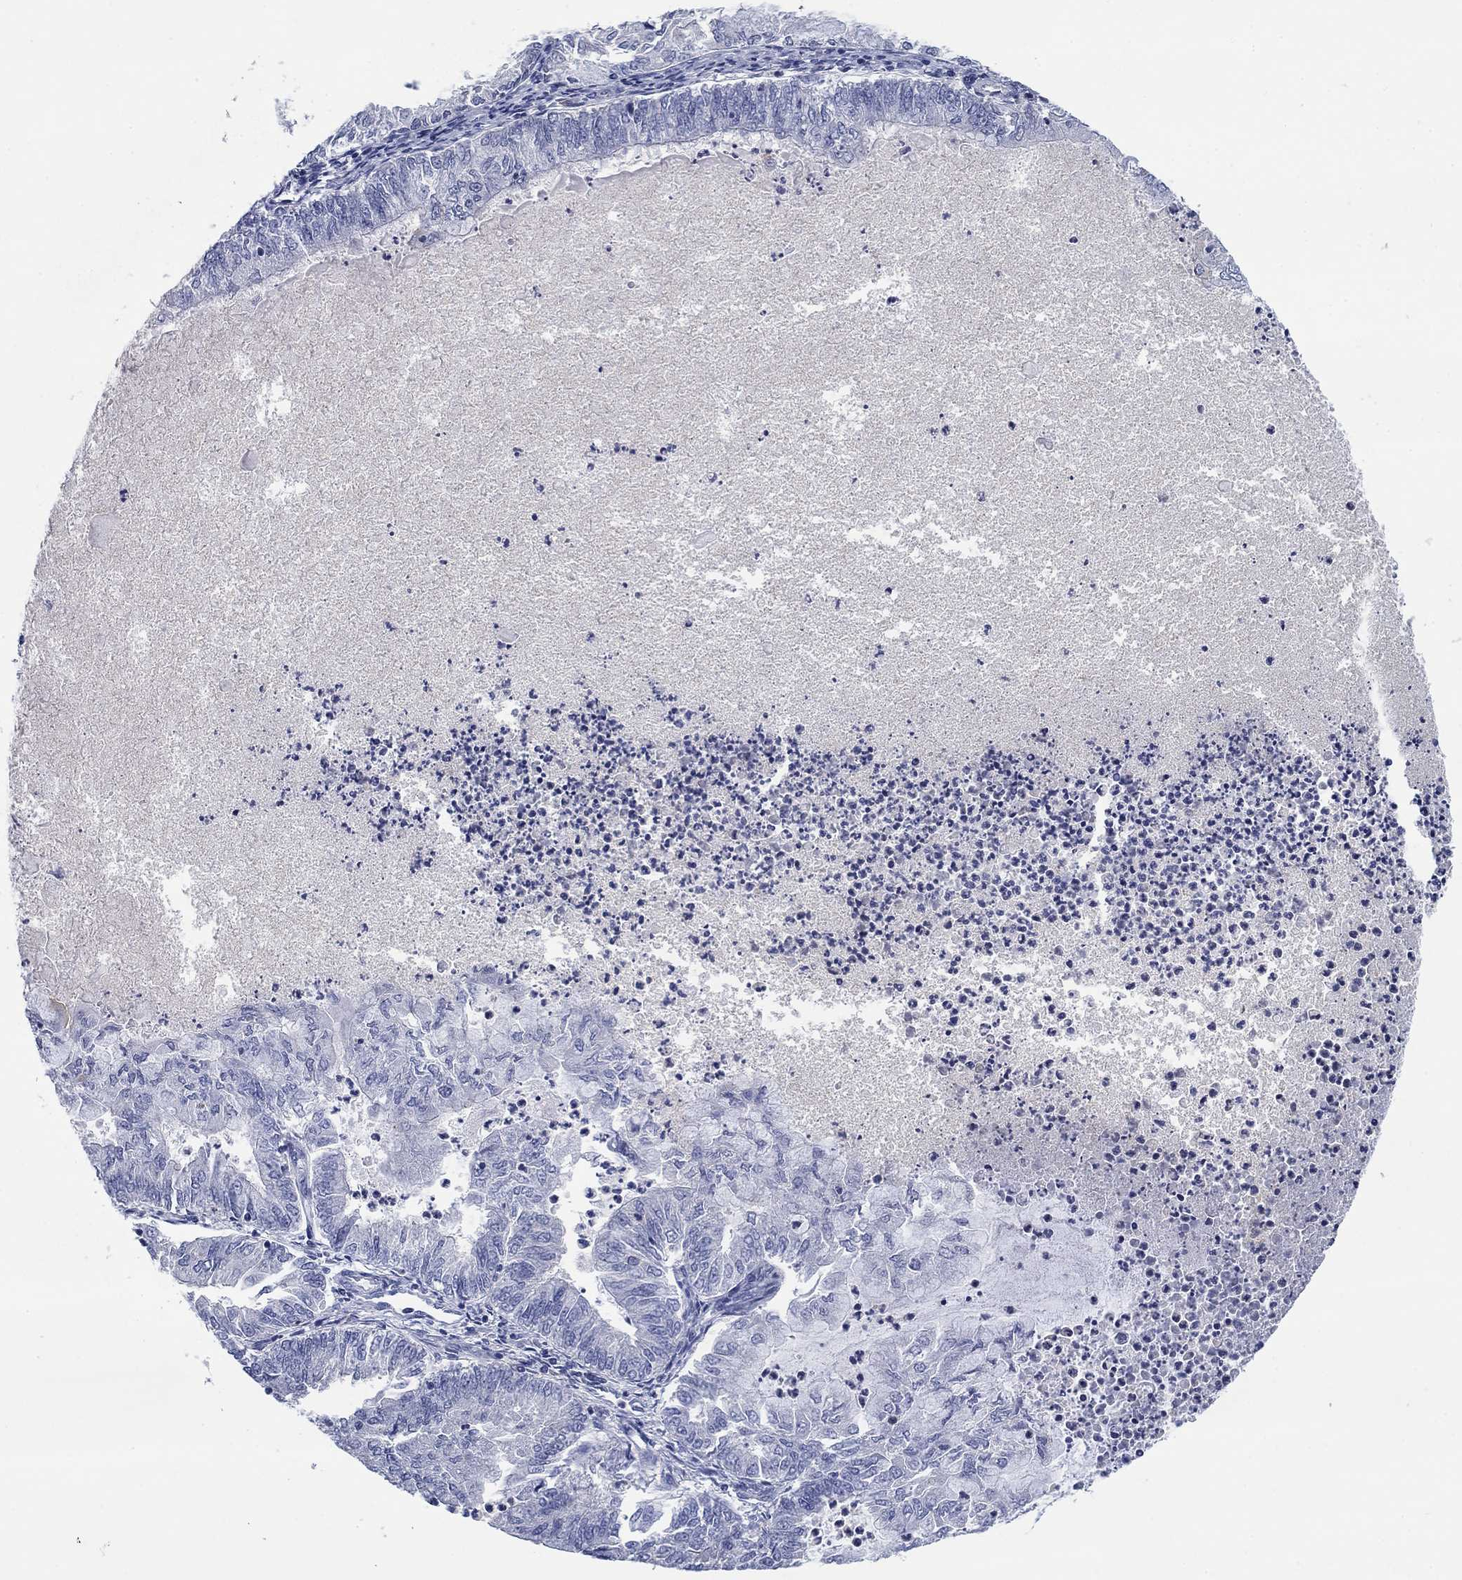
{"staining": {"intensity": "negative", "quantity": "none", "location": "none"}, "tissue": "endometrial cancer", "cell_type": "Tumor cells", "image_type": "cancer", "snomed": [{"axis": "morphology", "description": "Adenocarcinoma, NOS"}, {"axis": "topography", "description": "Endometrium"}], "caption": "Immunohistochemical staining of endometrial cancer (adenocarcinoma) exhibits no significant expression in tumor cells. Brightfield microscopy of immunohistochemistry stained with DAB (3,3'-diaminobenzidine) (brown) and hematoxylin (blue), captured at high magnification.", "gene": "FER1L6", "patient": {"sex": "female", "age": 59}}